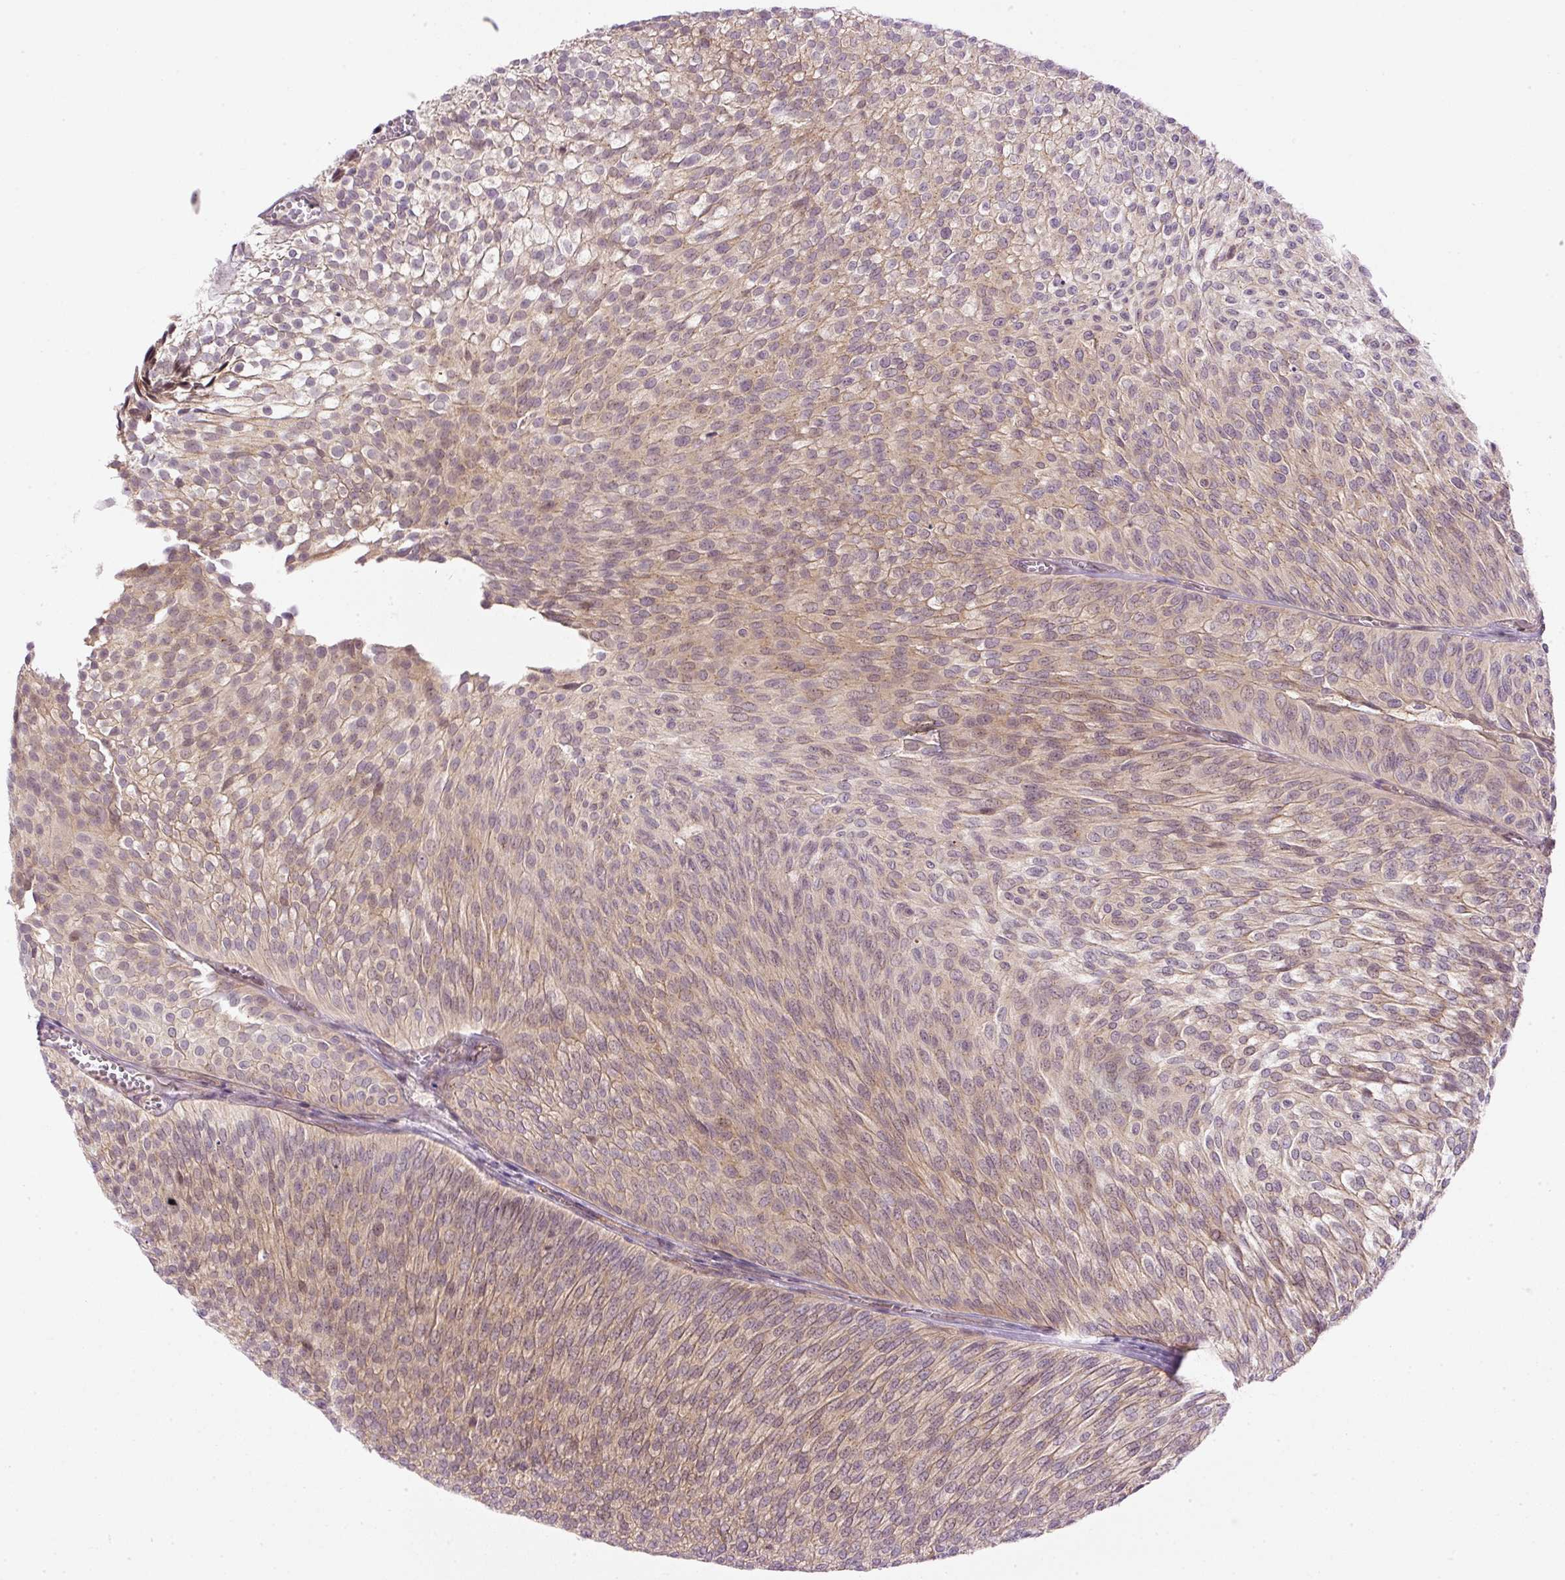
{"staining": {"intensity": "moderate", "quantity": "25%-75%", "location": "cytoplasmic/membranous"}, "tissue": "urothelial cancer", "cell_type": "Tumor cells", "image_type": "cancer", "snomed": [{"axis": "morphology", "description": "Urothelial carcinoma, Low grade"}, {"axis": "topography", "description": "Urinary bladder"}], "caption": "The photomicrograph exhibits immunohistochemical staining of urothelial cancer. There is moderate cytoplasmic/membranous staining is identified in approximately 25%-75% of tumor cells.", "gene": "MZT2B", "patient": {"sex": "male", "age": 91}}